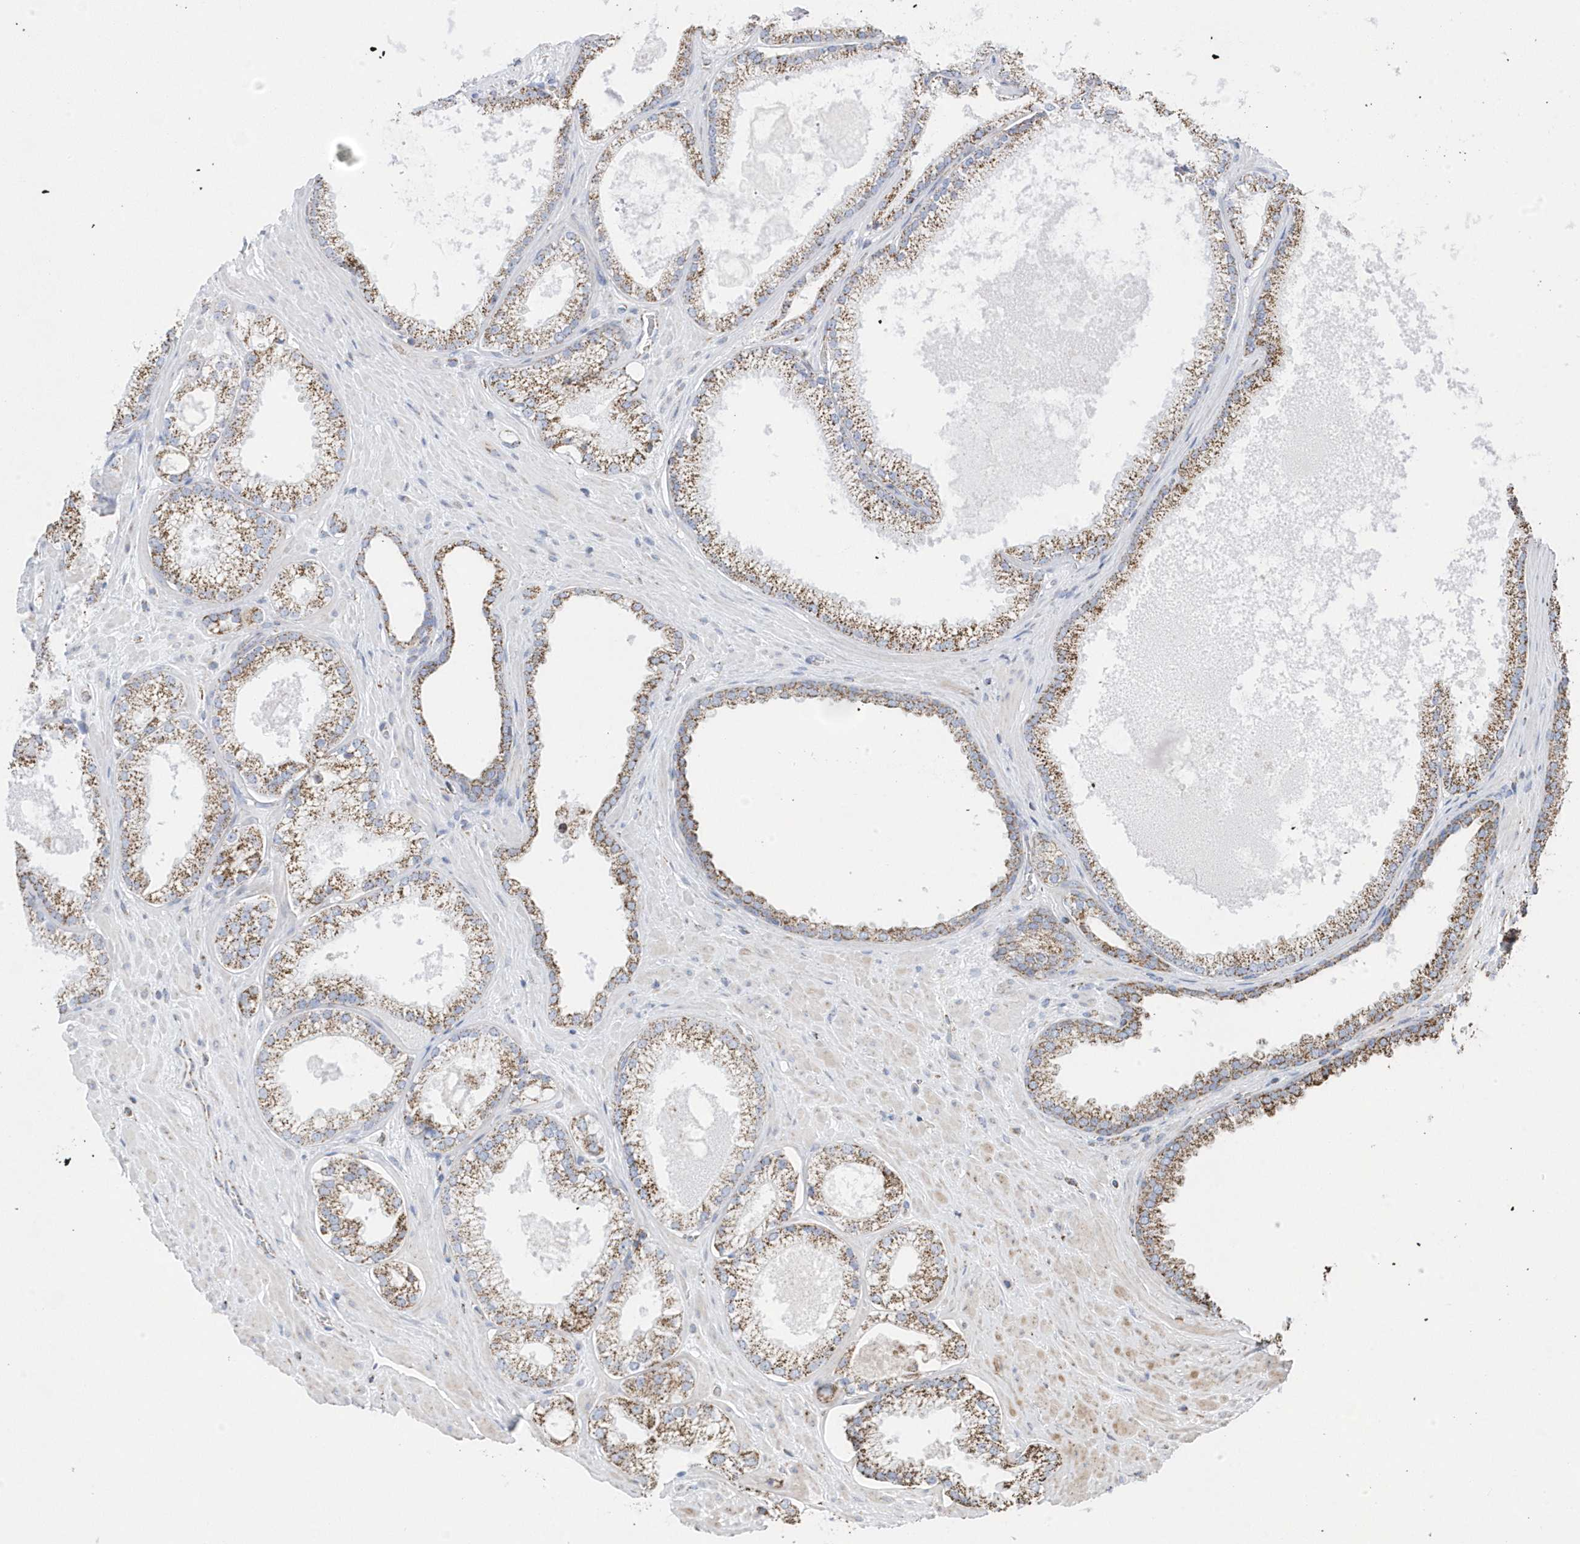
{"staining": {"intensity": "moderate", "quantity": ">75%", "location": "cytoplasmic/membranous"}, "tissue": "prostate cancer", "cell_type": "Tumor cells", "image_type": "cancer", "snomed": [{"axis": "morphology", "description": "Adenocarcinoma, Low grade"}, {"axis": "topography", "description": "Prostate"}], "caption": "Protein expression analysis of low-grade adenocarcinoma (prostate) demonstrates moderate cytoplasmic/membranous staining in approximately >75% of tumor cells.", "gene": "GTPBP8", "patient": {"sex": "male", "age": 62}}